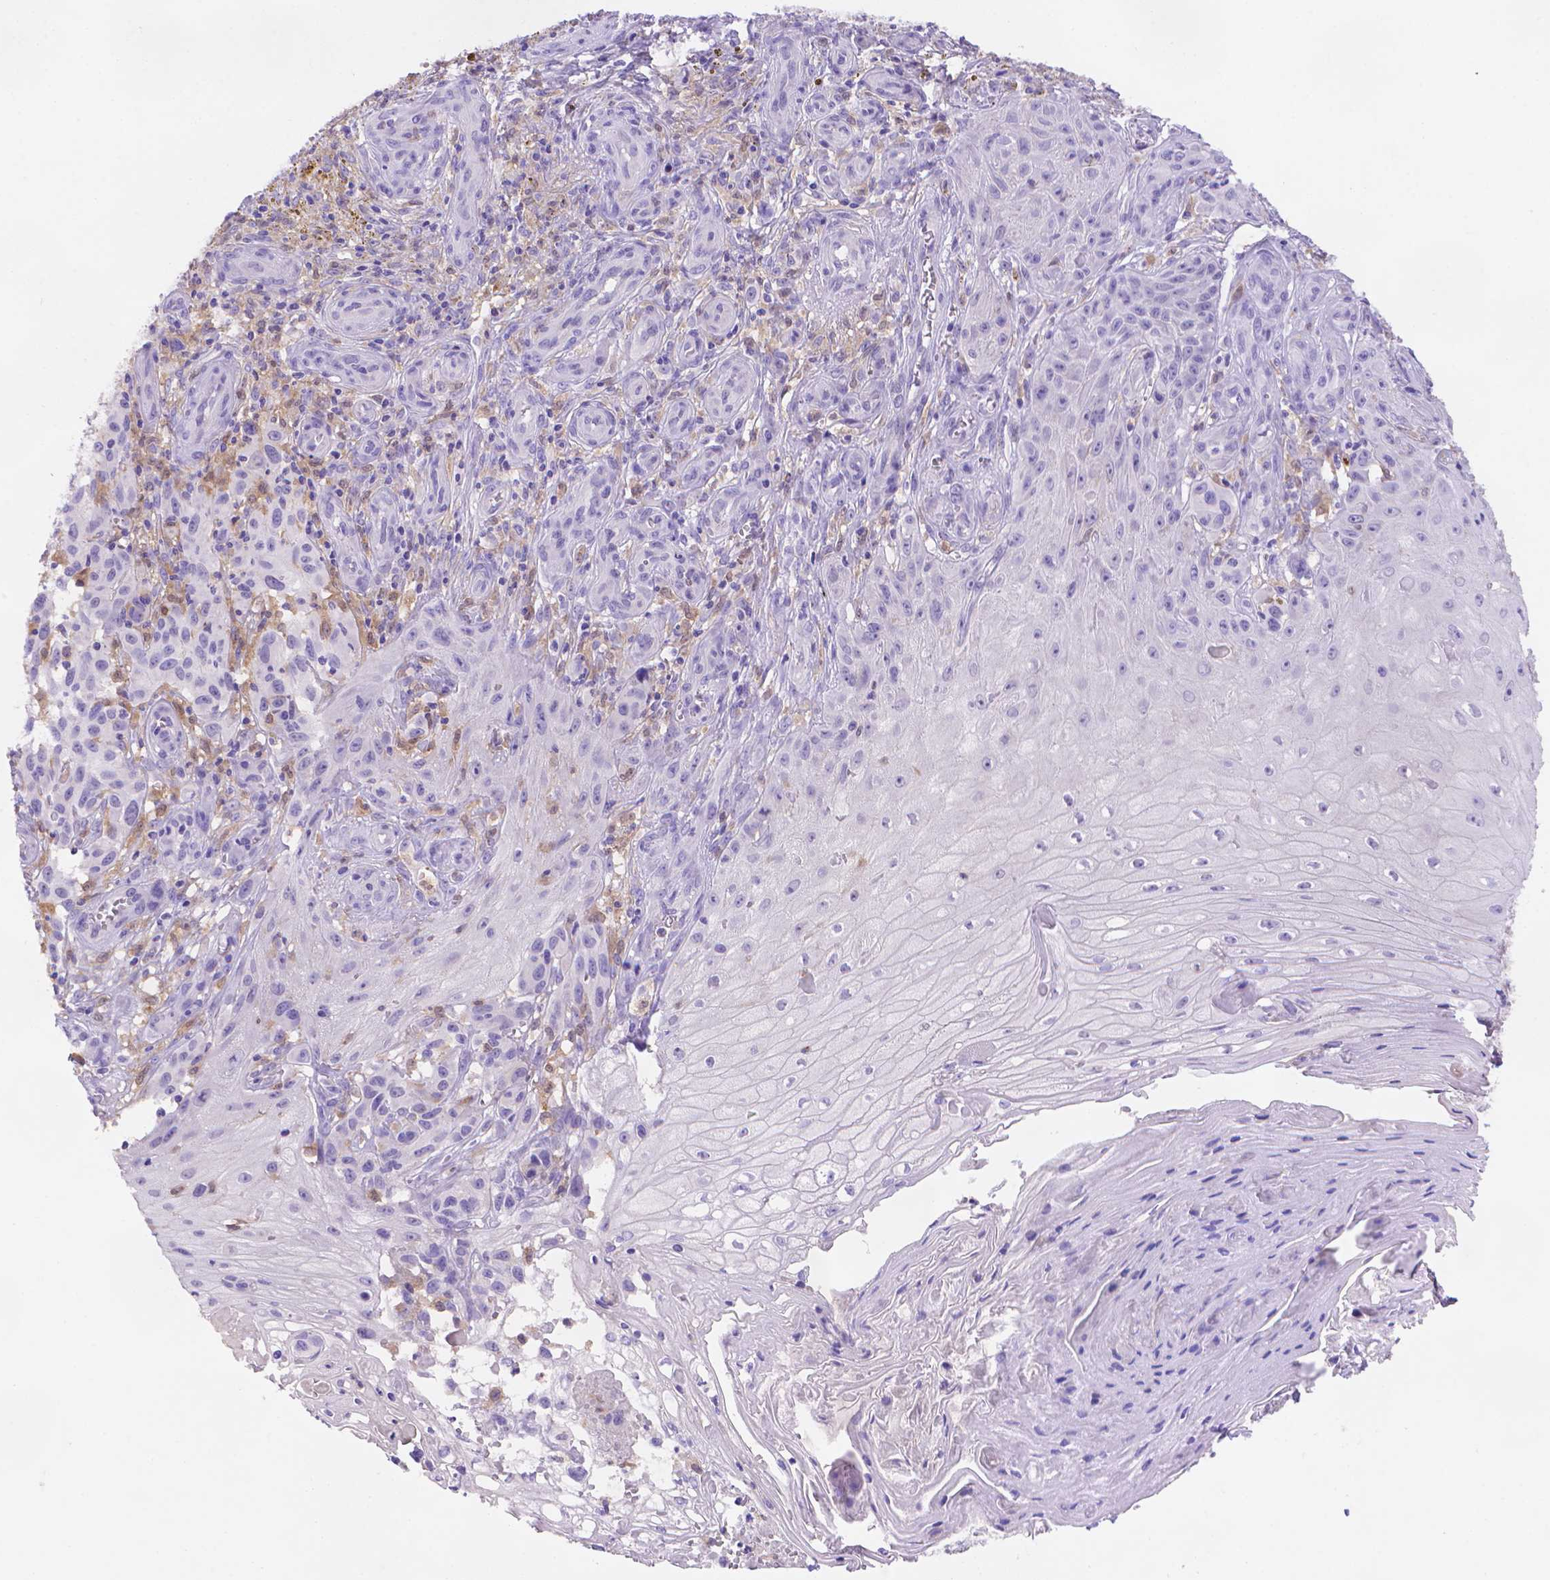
{"staining": {"intensity": "negative", "quantity": "none", "location": "none"}, "tissue": "melanoma", "cell_type": "Tumor cells", "image_type": "cancer", "snomed": [{"axis": "morphology", "description": "Malignant melanoma, NOS"}, {"axis": "topography", "description": "Skin"}], "caption": "Tumor cells are negative for brown protein staining in malignant melanoma.", "gene": "FGD2", "patient": {"sex": "female", "age": 53}}